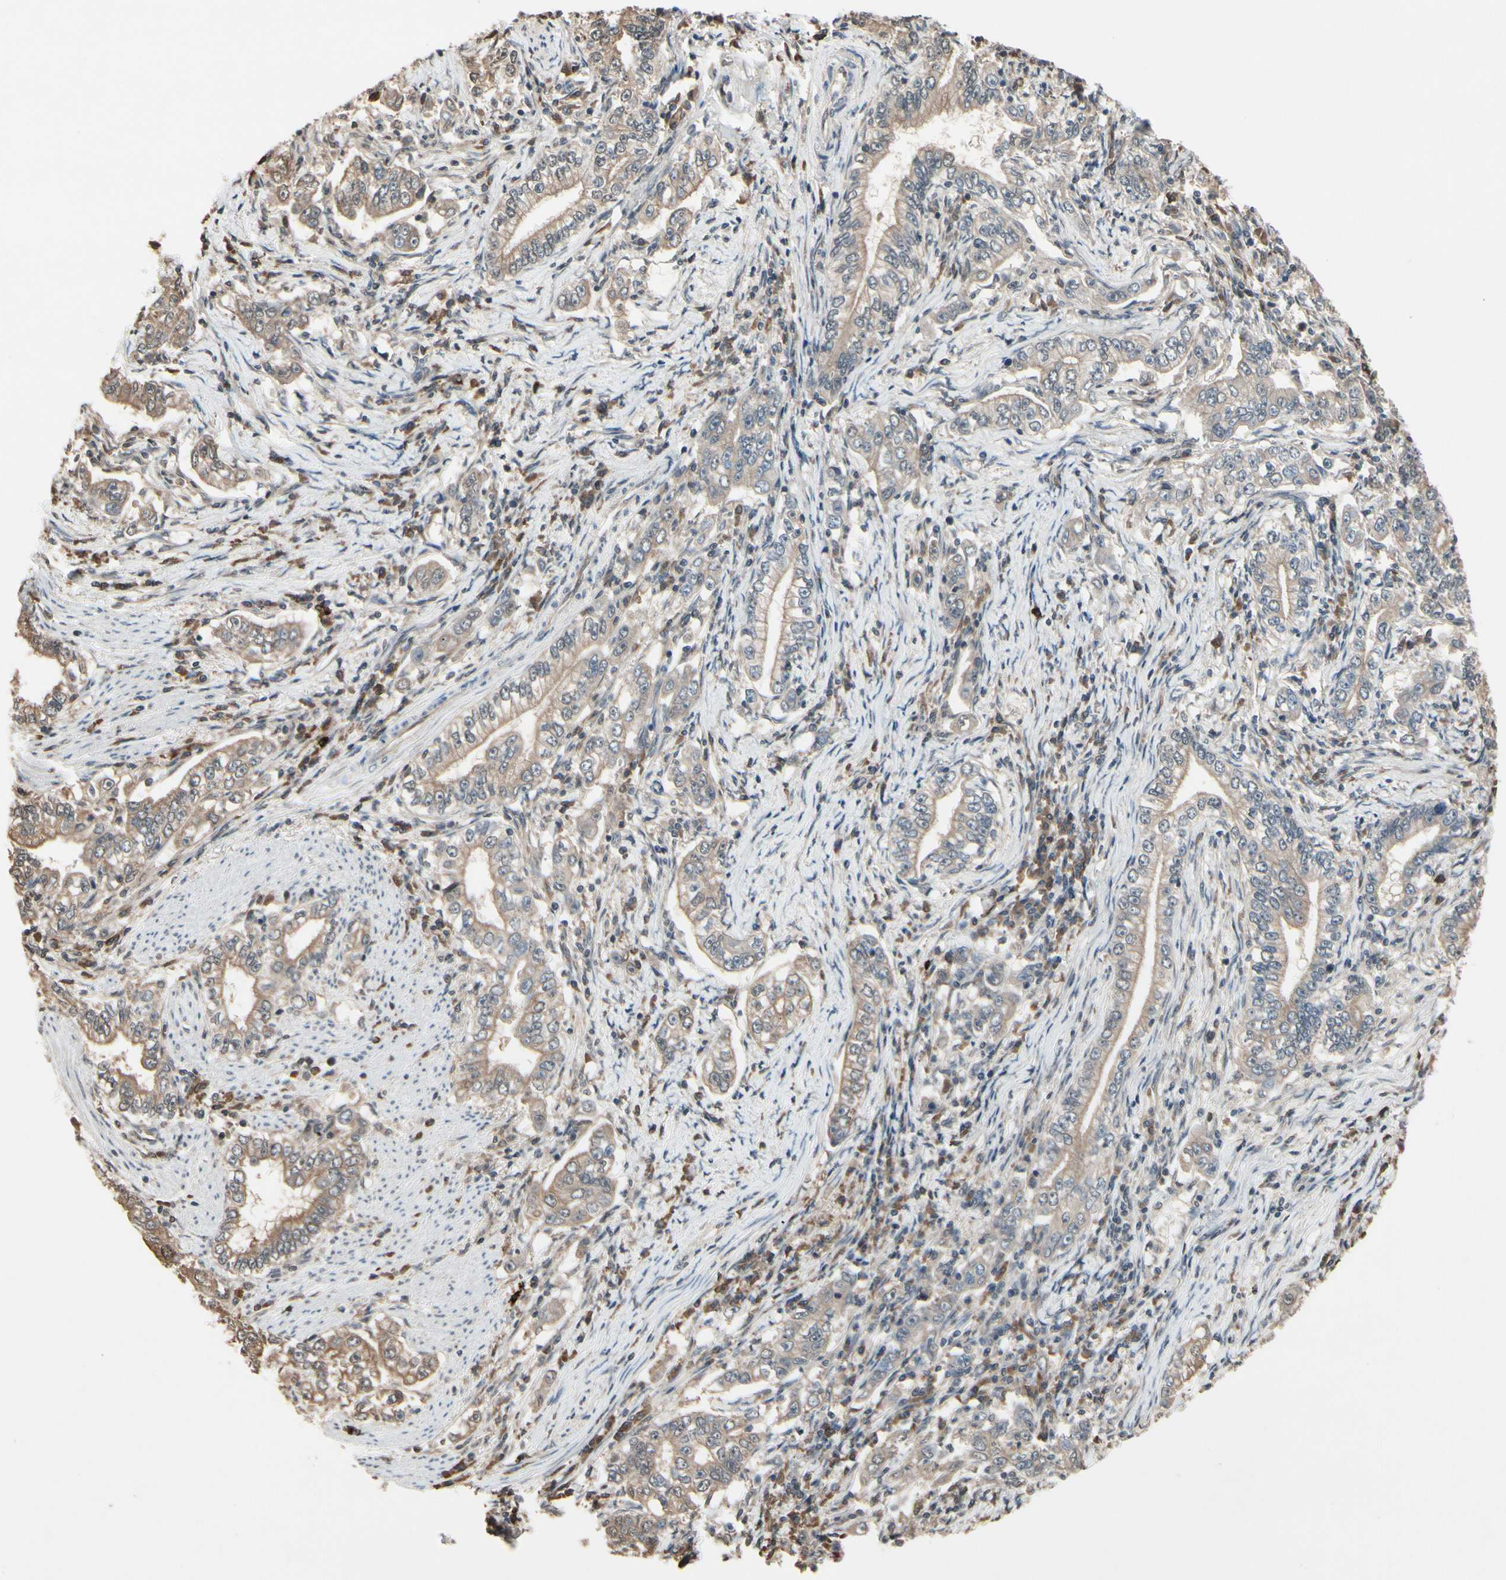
{"staining": {"intensity": "moderate", "quantity": ">75%", "location": "cytoplasmic/membranous"}, "tissue": "stomach cancer", "cell_type": "Tumor cells", "image_type": "cancer", "snomed": [{"axis": "morphology", "description": "Adenocarcinoma, NOS"}, {"axis": "topography", "description": "Stomach, lower"}], "caption": "Immunohistochemistry of human stomach cancer reveals medium levels of moderate cytoplasmic/membranous staining in approximately >75% of tumor cells.", "gene": "PNPLA7", "patient": {"sex": "female", "age": 72}}